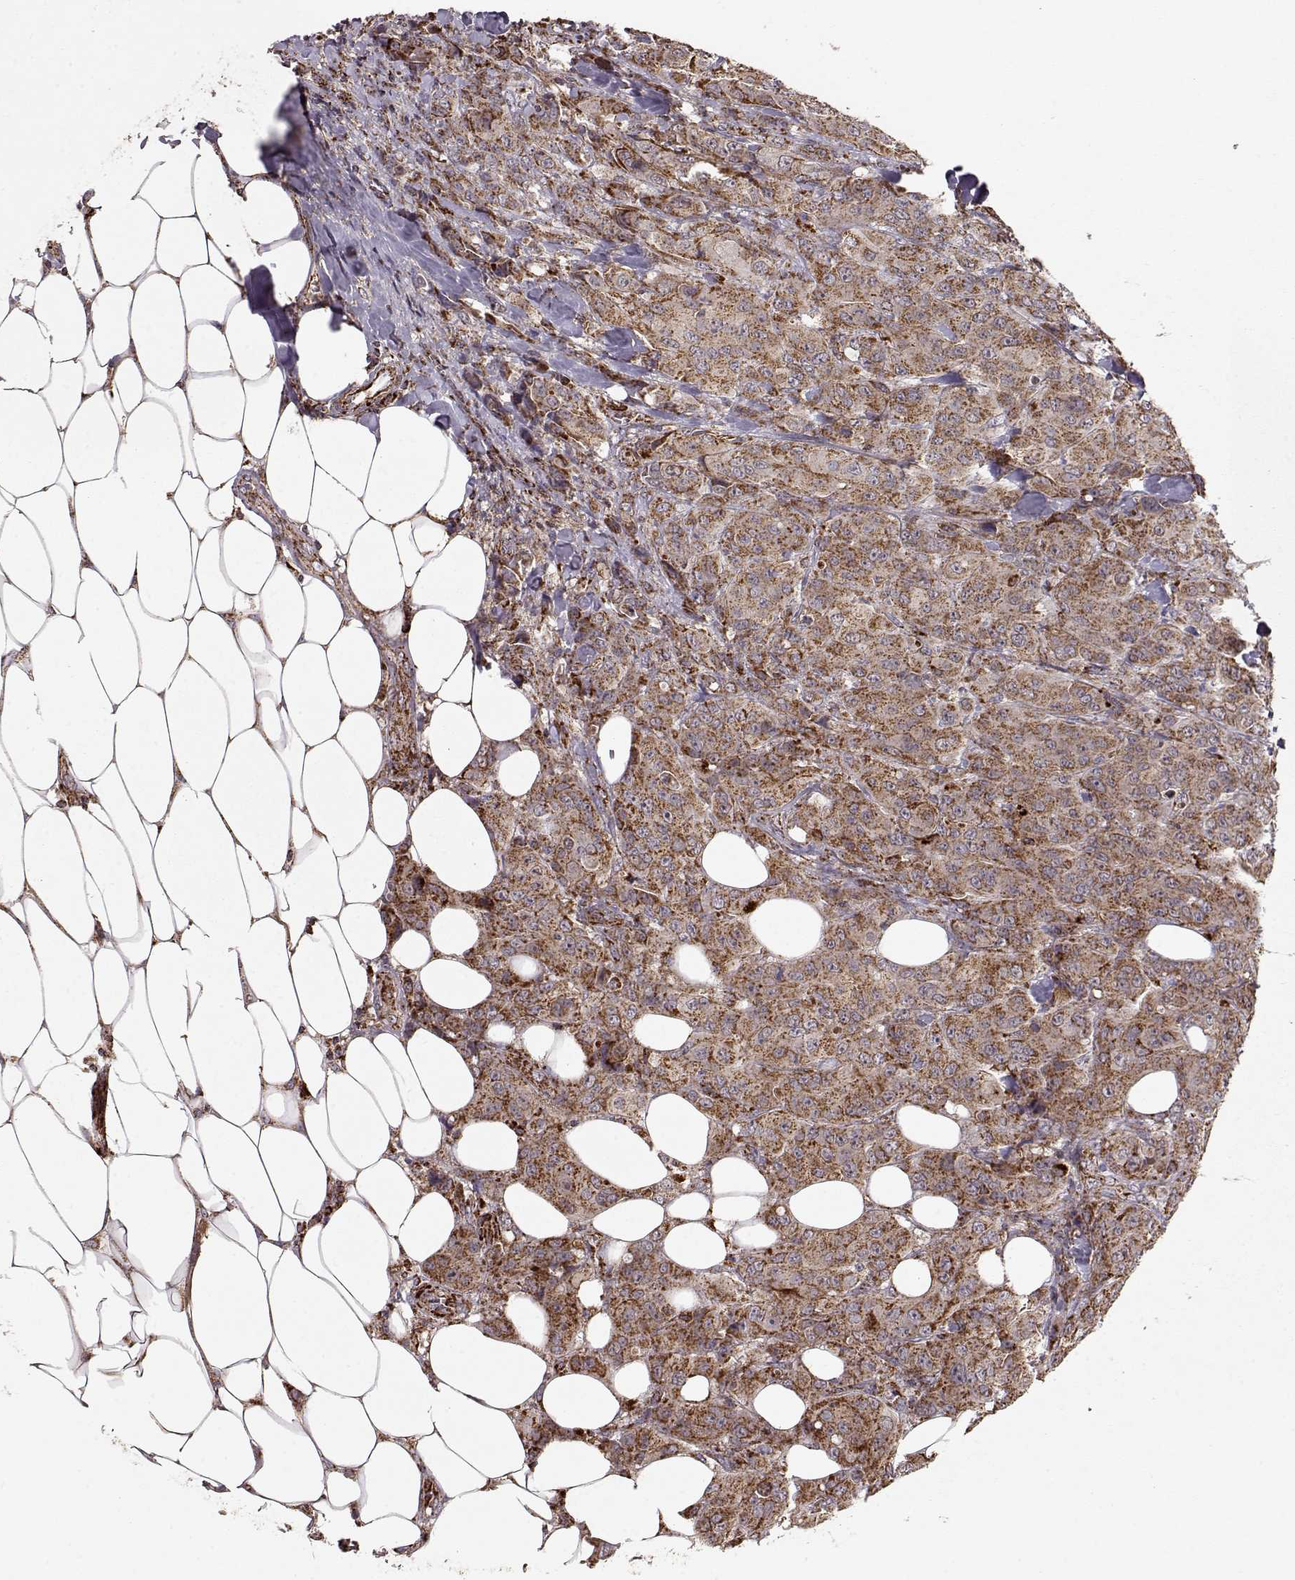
{"staining": {"intensity": "moderate", "quantity": ">75%", "location": "cytoplasmic/membranous"}, "tissue": "breast cancer", "cell_type": "Tumor cells", "image_type": "cancer", "snomed": [{"axis": "morphology", "description": "Duct carcinoma"}, {"axis": "topography", "description": "Breast"}], "caption": "Immunohistochemistry (DAB) staining of infiltrating ductal carcinoma (breast) displays moderate cytoplasmic/membranous protein expression in approximately >75% of tumor cells. (IHC, brightfield microscopy, high magnification).", "gene": "CMTM3", "patient": {"sex": "female", "age": 43}}